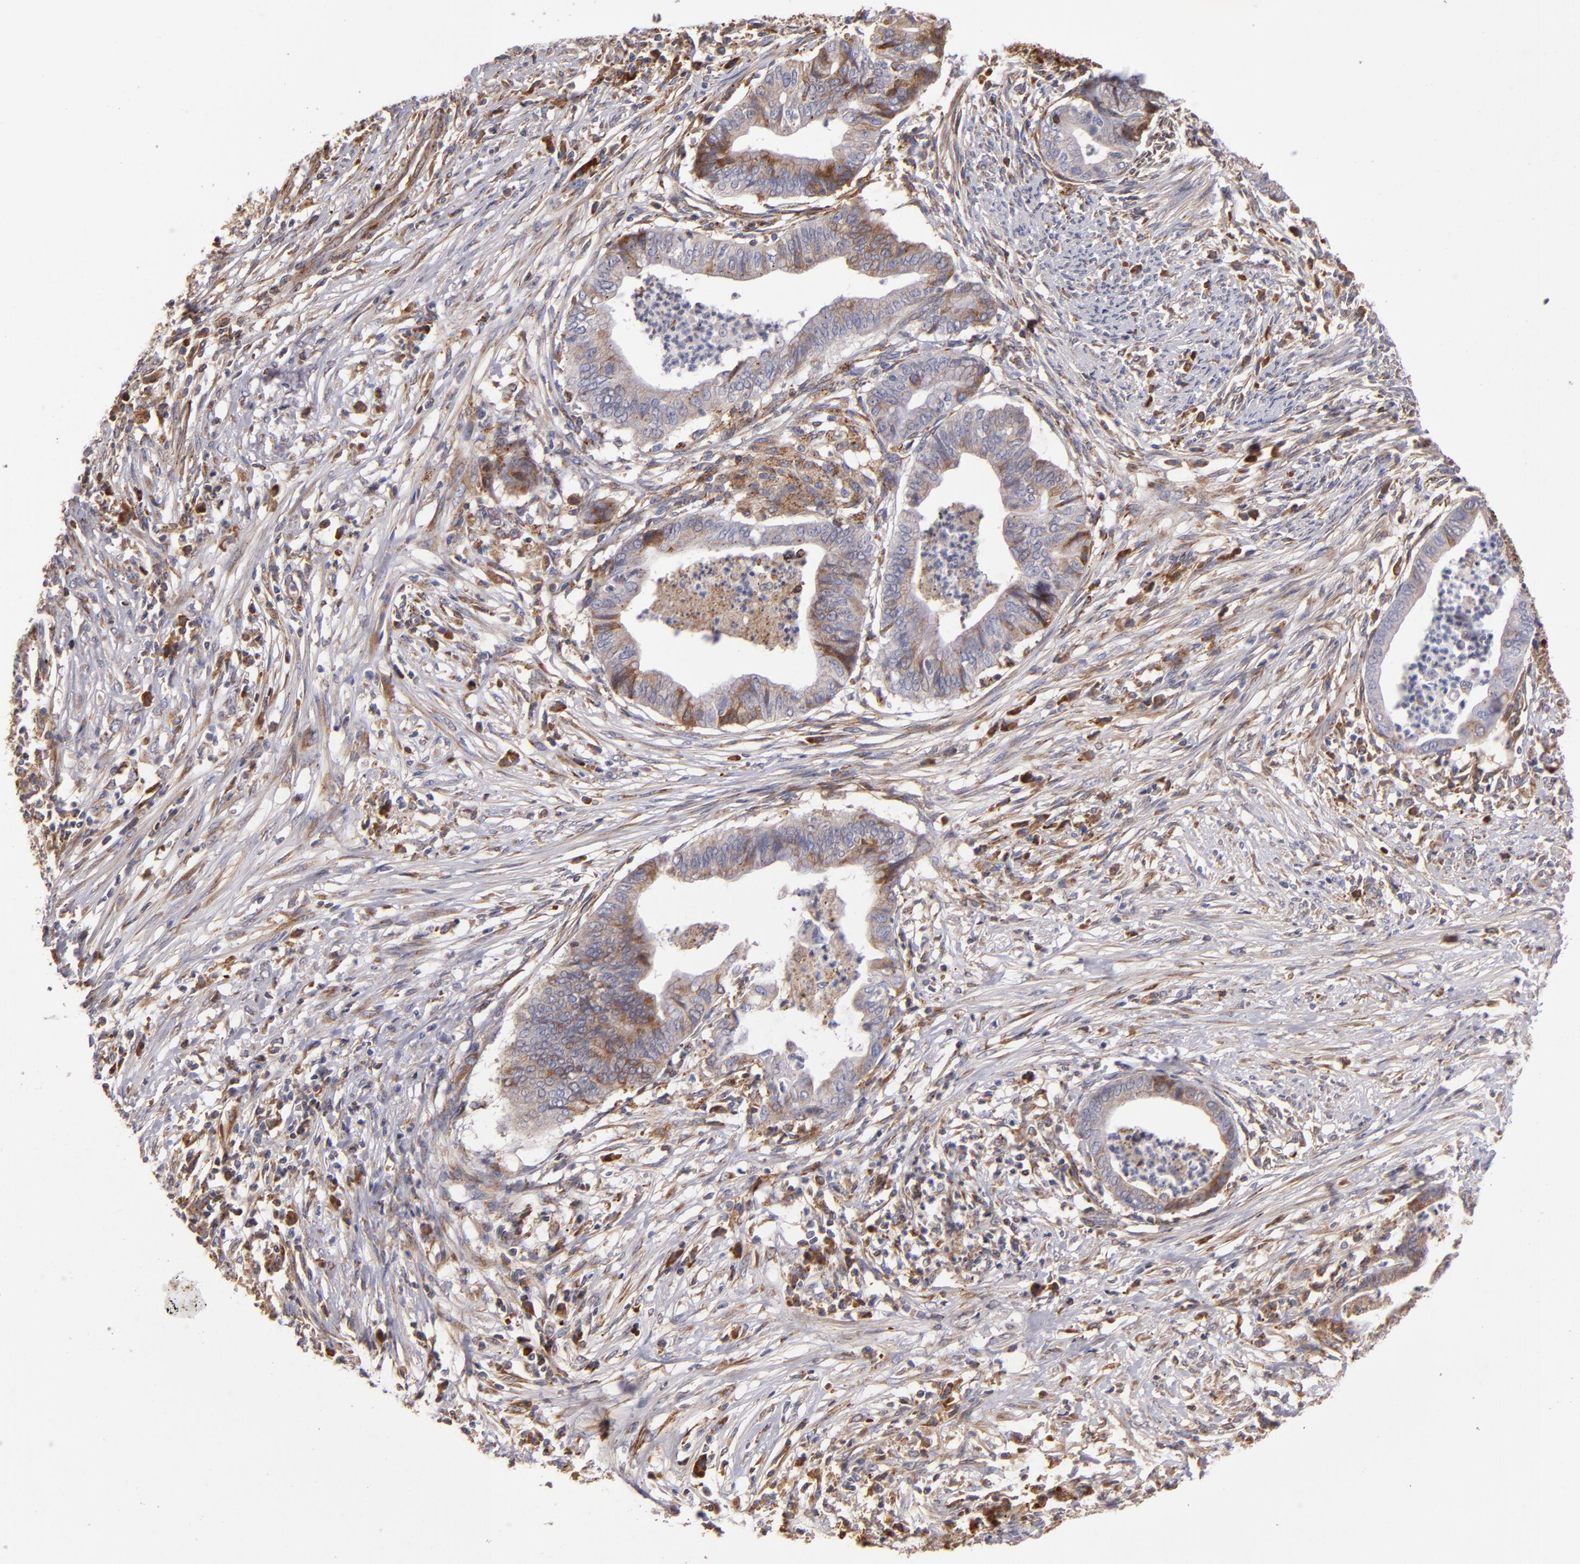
{"staining": {"intensity": "weak", "quantity": ">75%", "location": "cytoplasmic/membranous"}, "tissue": "endometrial cancer", "cell_type": "Tumor cells", "image_type": "cancer", "snomed": [{"axis": "morphology", "description": "Necrosis, NOS"}, {"axis": "morphology", "description": "Adenocarcinoma, NOS"}, {"axis": "topography", "description": "Endometrium"}], "caption": "Immunohistochemistry photomicrograph of endometrial adenocarcinoma stained for a protein (brown), which exhibits low levels of weak cytoplasmic/membranous positivity in about >75% of tumor cells.", "gene": "CFB", "patient": {"sex": "female", "age": 79}}